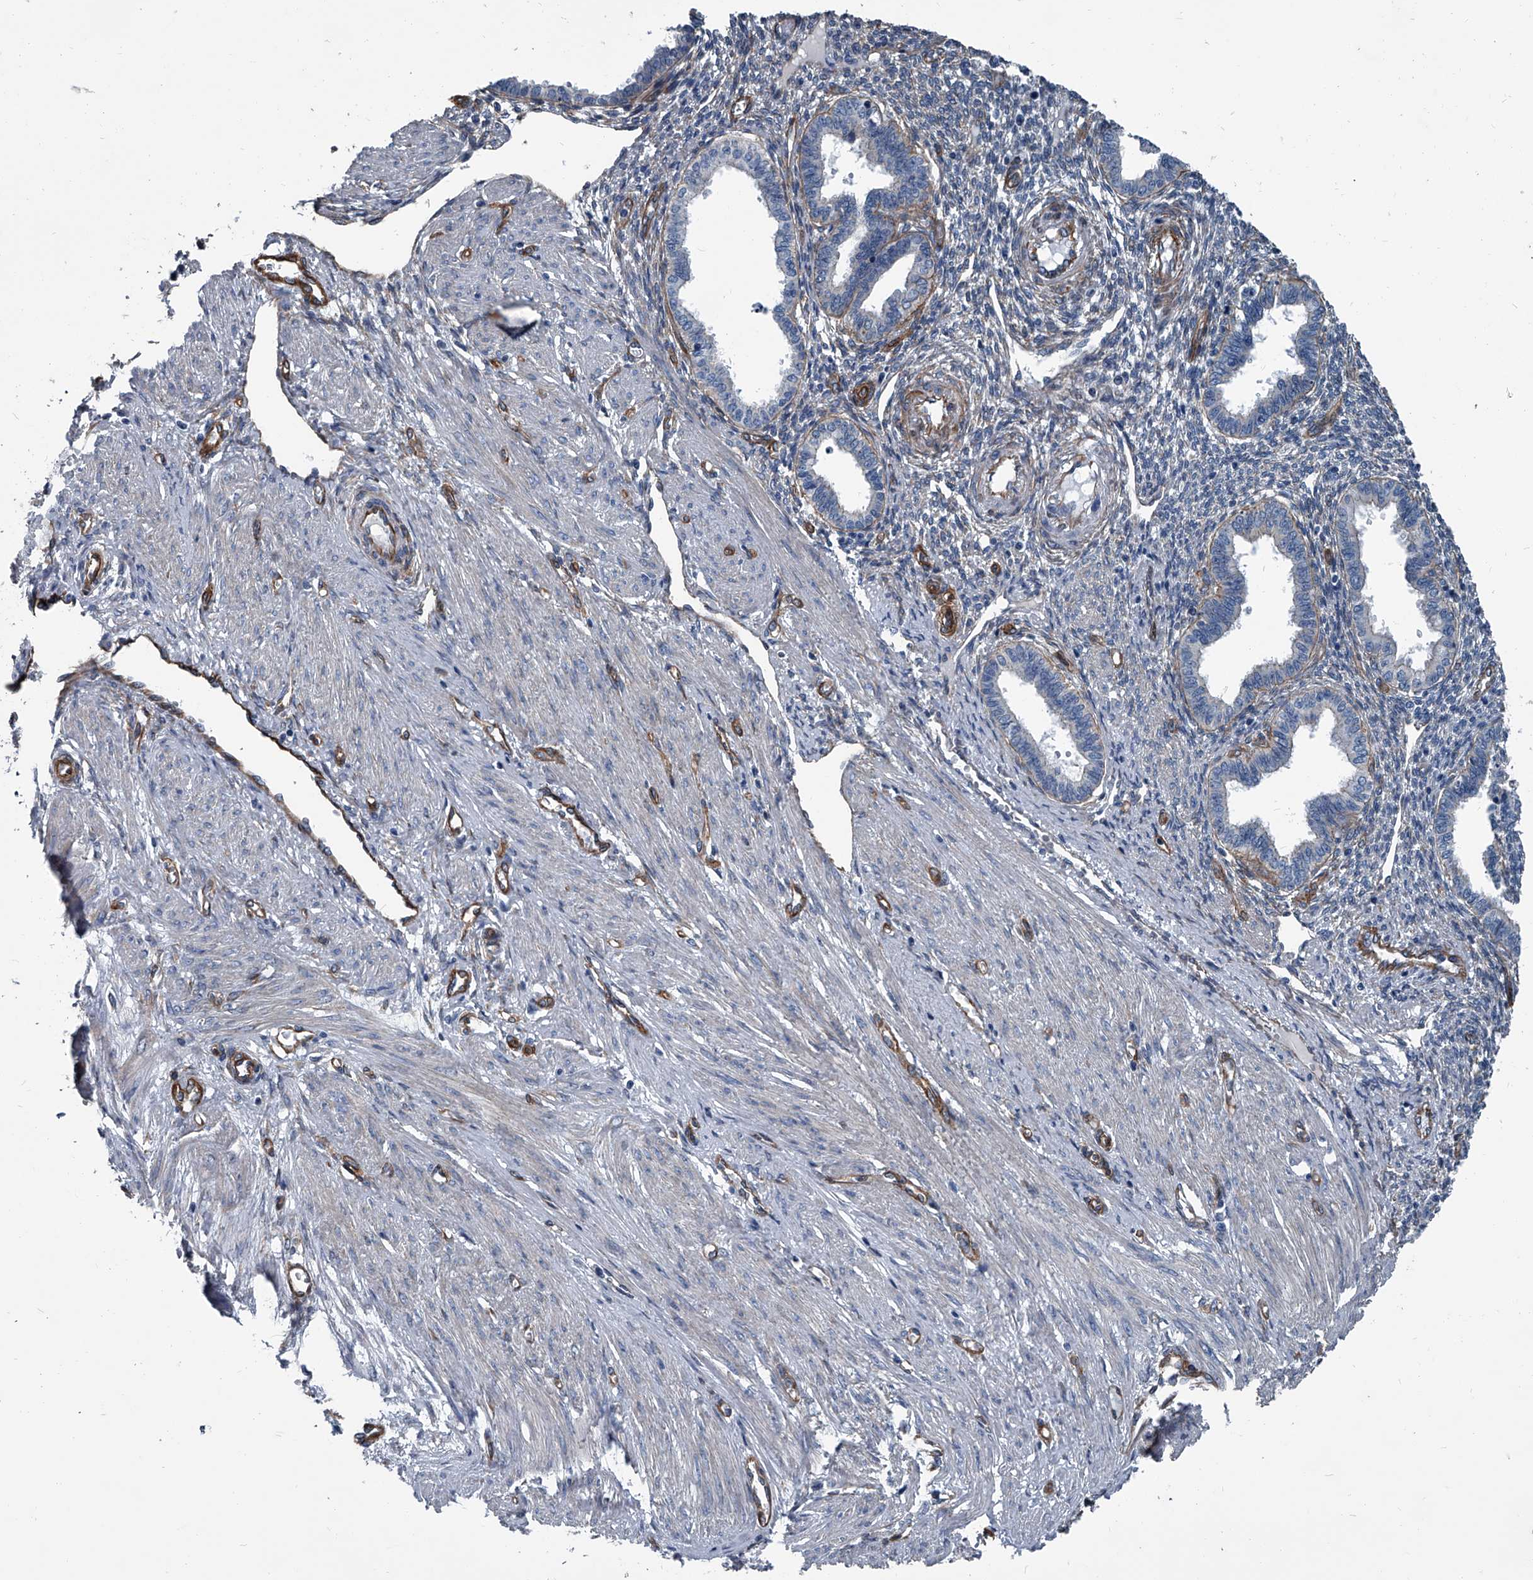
{"staining": {"intensity": "negative", "quantity": "none", "location": "none"}, "tissue": "endometrium", "cell_type": "Cells in endometrial stroma", "image_type": "normal", "snomed": [{"axis": "morphology", "description": "Normal tissue, NOS"}, {"axis": "topography", "description": "Endometrium"}], "caption": "This histopathology image is of unremarkable endometrium stained with immunohistochemistry (IHC) to label a protein in brown with the nuclei are counter-stained blue. There is no expression in cells in endometrial stroma. (Stains: DAB (3,3'-diaminobenzidine) immunohistochemistry (IHC) with hematoxylin counter stain, Microscopy: brightfield microscopy at high magnification).", "gene": "PLEC", "patient": {"sex": "female", "age": 33}}